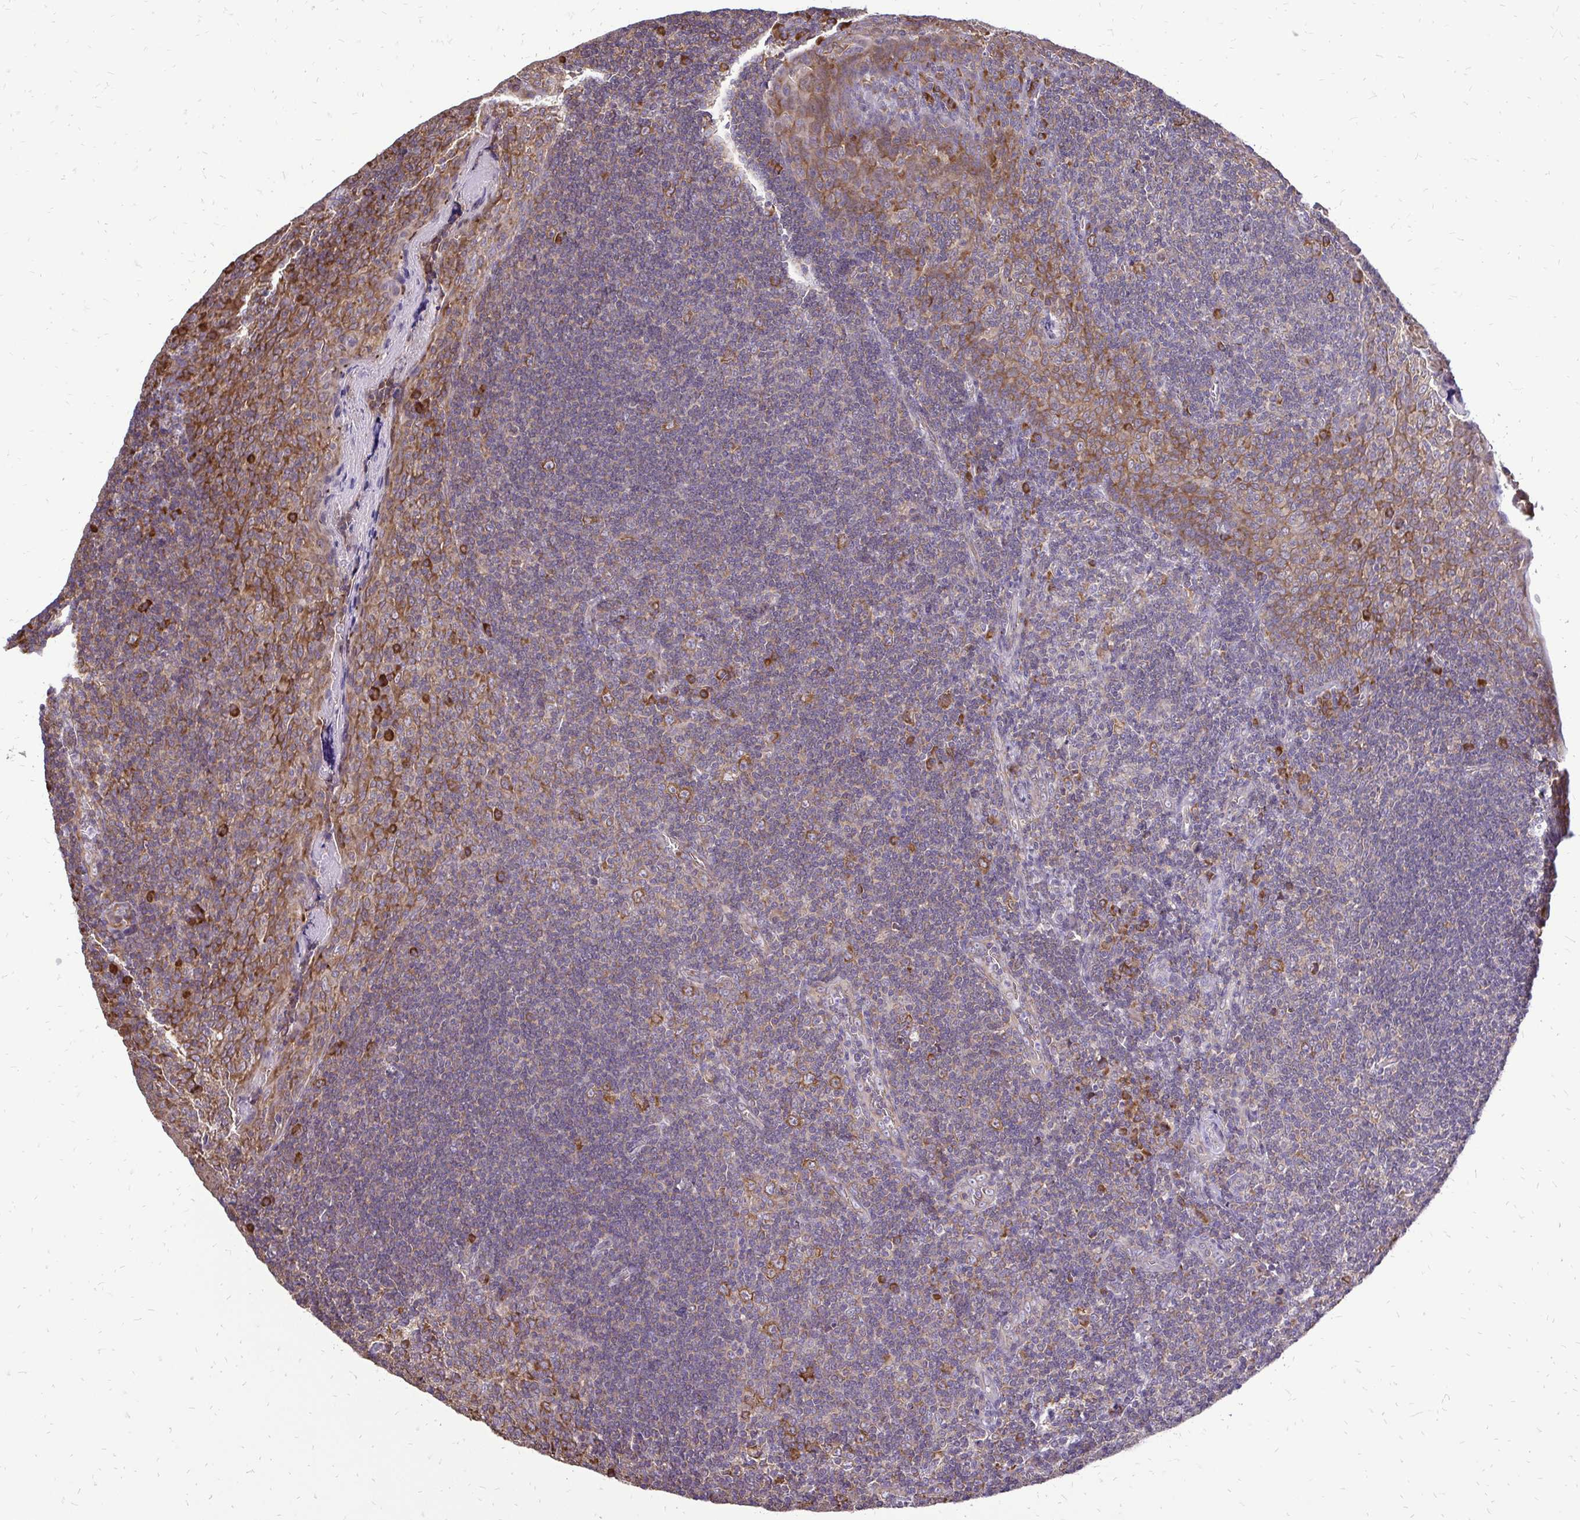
{"staining": {"intensity": "moderate", "quantity": "25%-75%", "location": "cytoplasmic/membranous"}, "tissue": "tonsil", "cell_type": "Germinal center cells", "image_type": "normal", "snomed": [{"axis": "morphology", "description": "Normal tissue, NOS"}, {"axis": "morphology", "description": "Inflammation, NOS"}, {"axis": "topography", "description": "Tonsil"}], "caption": "A brown stain highlights moderate cytoplasmic/membranous expression of a protein in germinal center cells of benign tonsil.", "gene": "RPS3", "patient": {"sex": "female", "age": 31}}